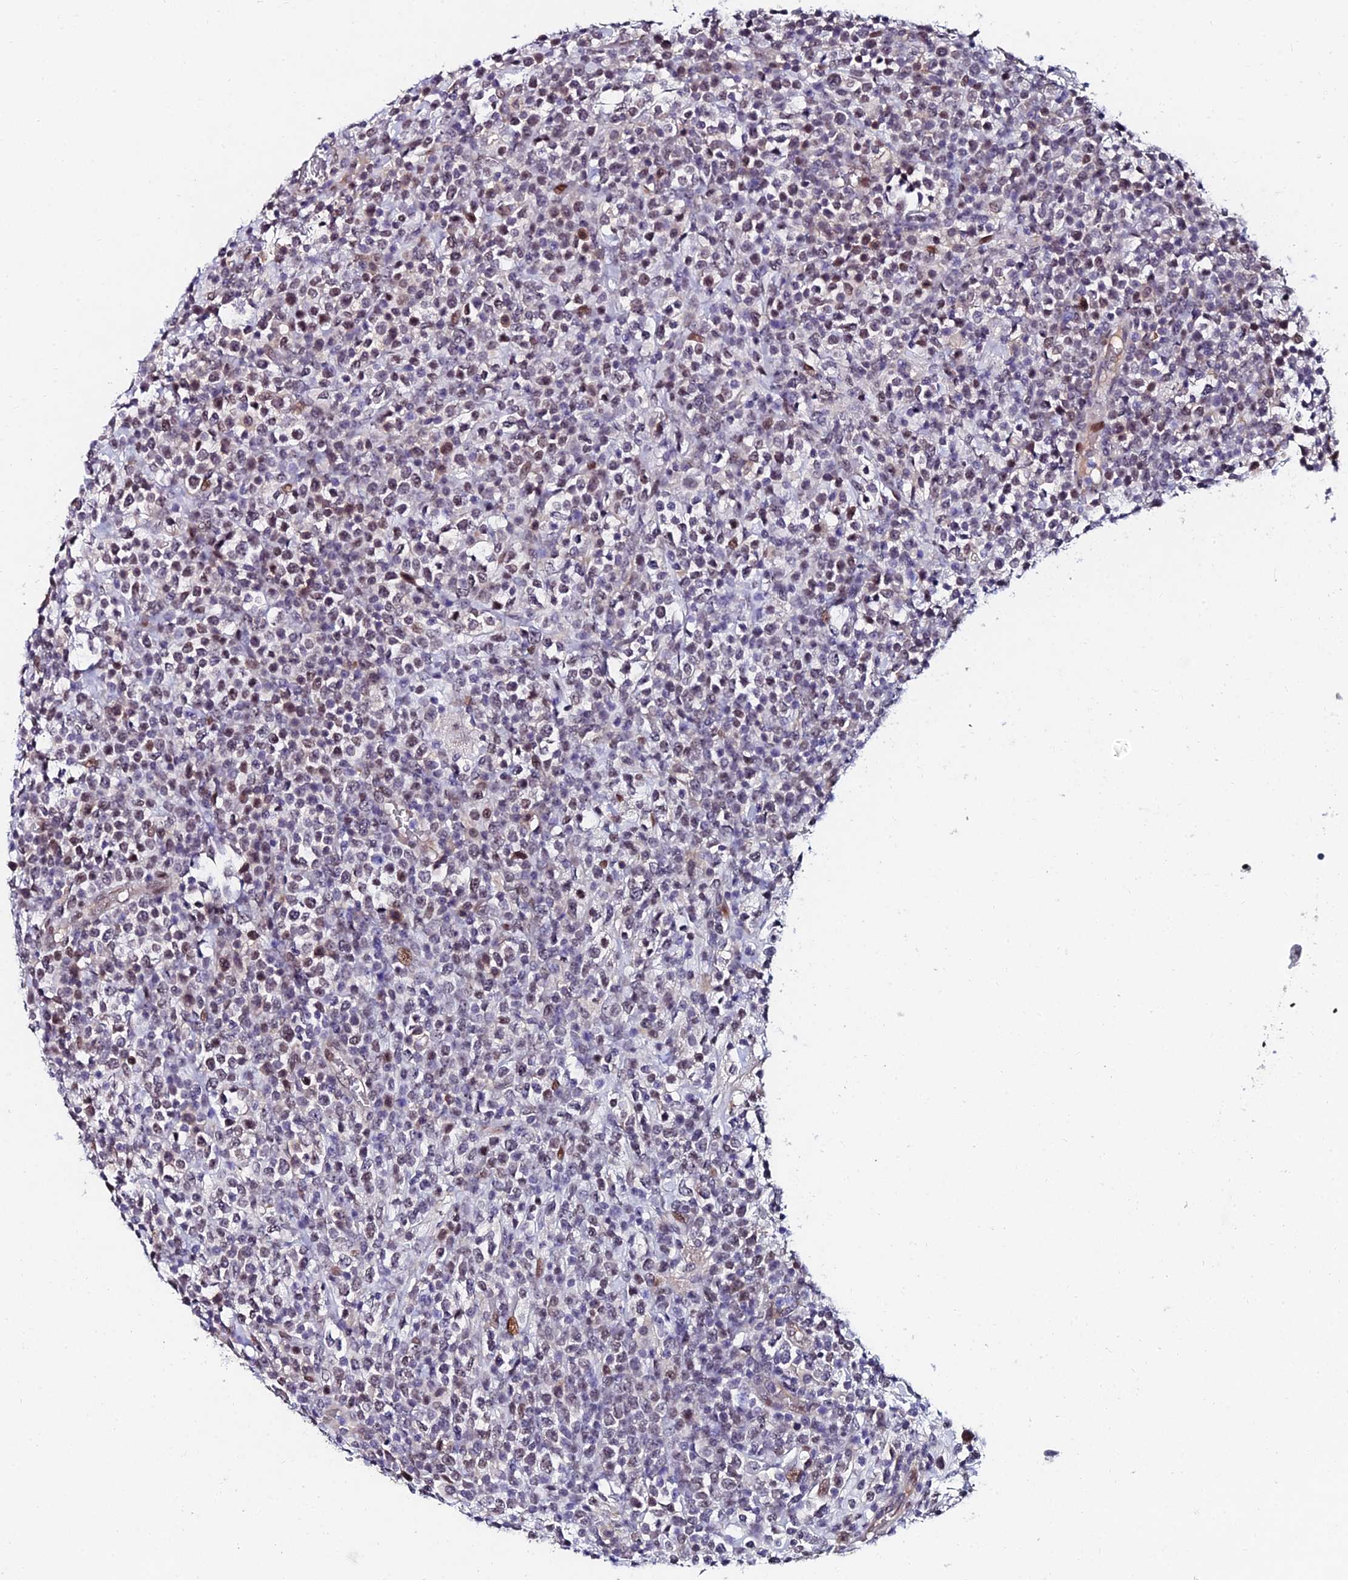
{"staining": {"intensity": "weak", "quantity": "<25%", "location": "nuclear"}, "tissue": "lymphoma", "cell_type": "Tumor cells", "image_type": "cancer", "snomed": [{"axis": "morphology", "description": "Malignant lymphoma, non-Hodgkin's type, High grade"}, {"axis": "topography", "description": "Colon"}], "caption": "There is no significant positivity in tumor cells of high-grade malignant lymphoma, non-Hodgkin's type.", "gene": "TRIM24", "patient": {"sex": "female", "age": 53}}